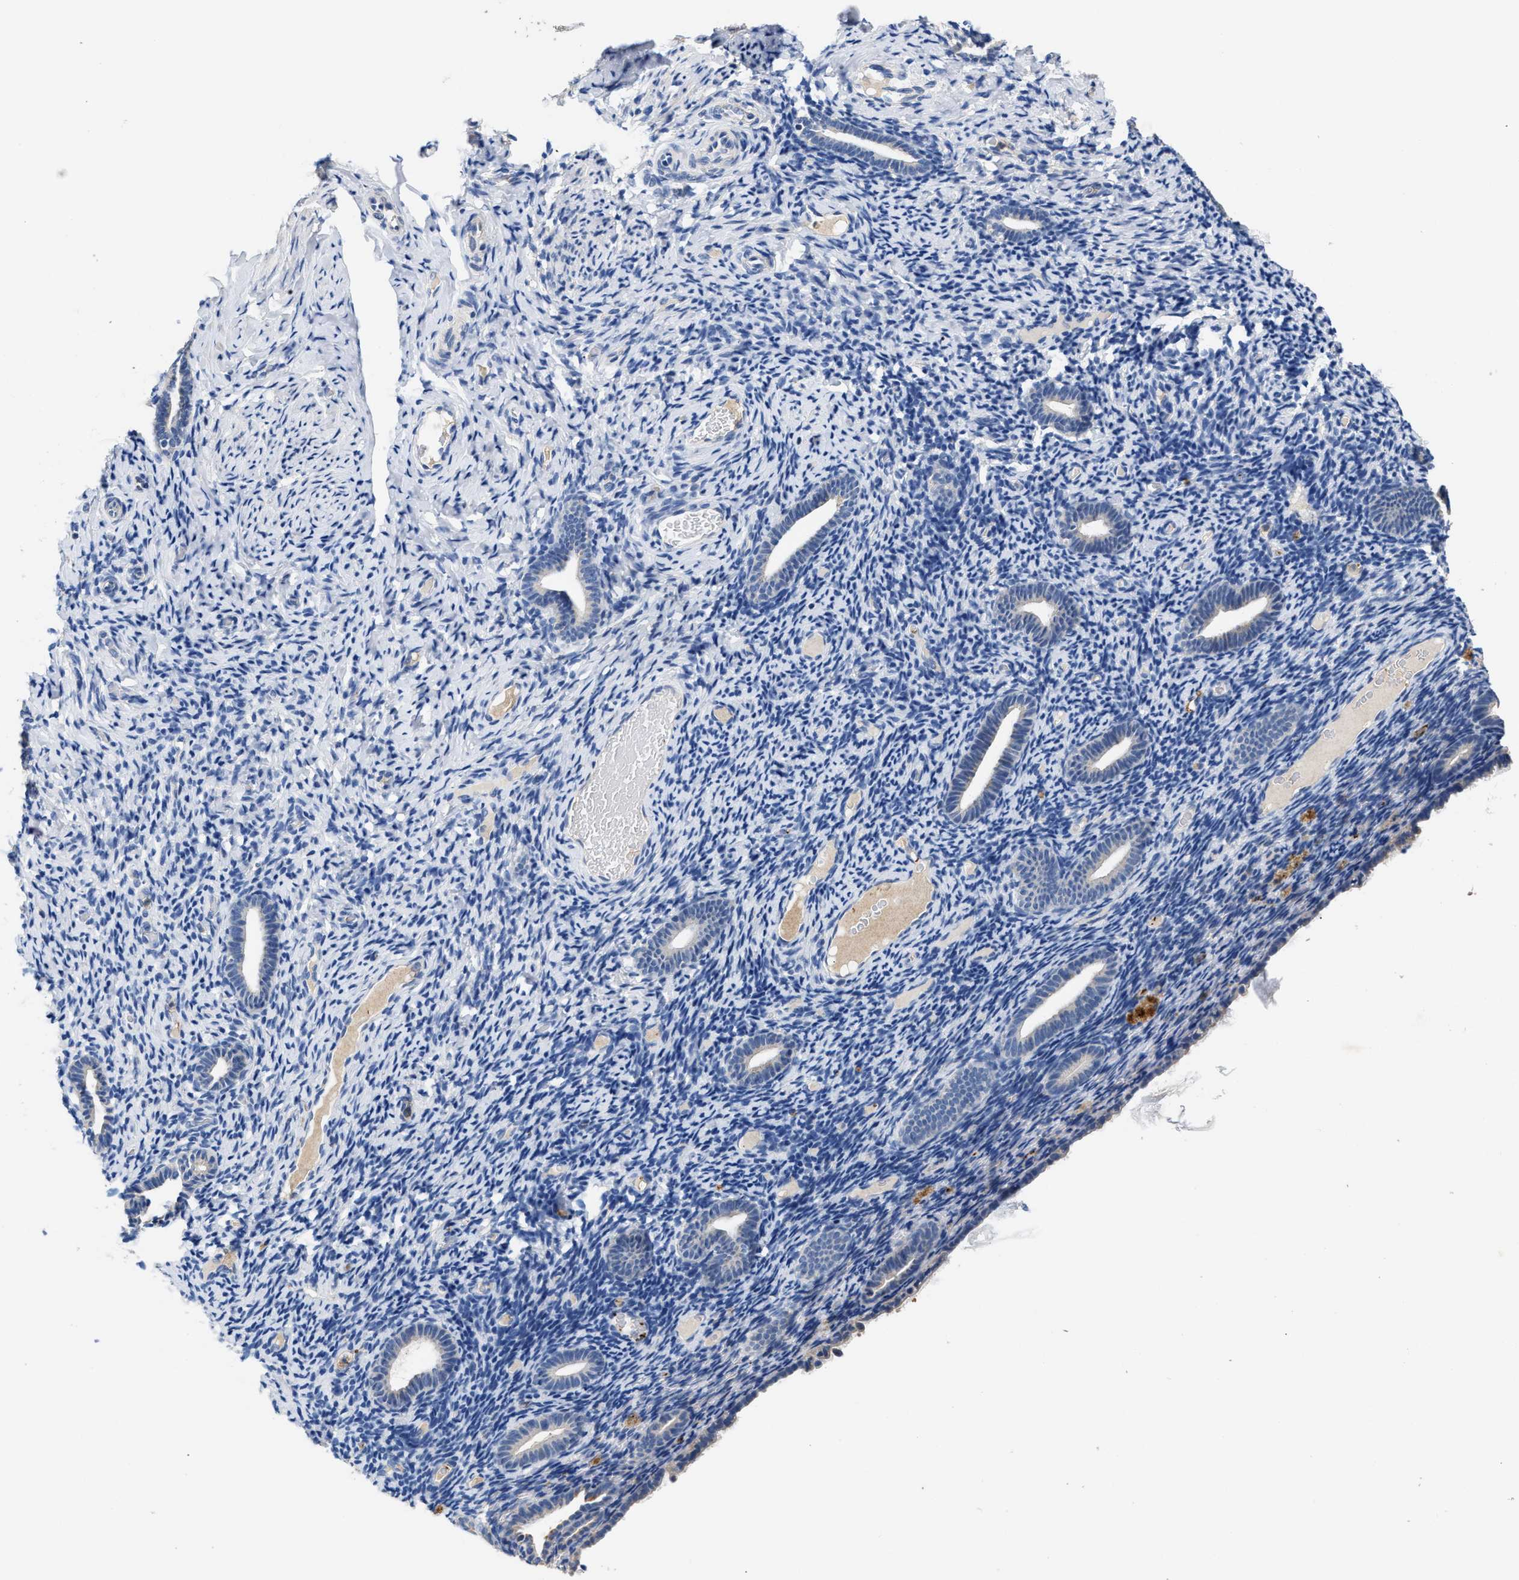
{"staining": {"intensity": "negative", "quantity": "none", "location": "none"}, "tissue": "endometrium", "cell_type": "Cells in endometrial stroma", "image_type": "normal", "snomed": [{"axis": "morphology", "description": "Normal tissue, NOS"}, {"axis": "topography", "description": "Endometrium"}], "caption": "DAB immunohistochemical staining of benign human endometrium shows no significant expression in cells in endometrial stroma.", "gene": "CCDC171", "patient": {"sex": "female", "age": 51}}